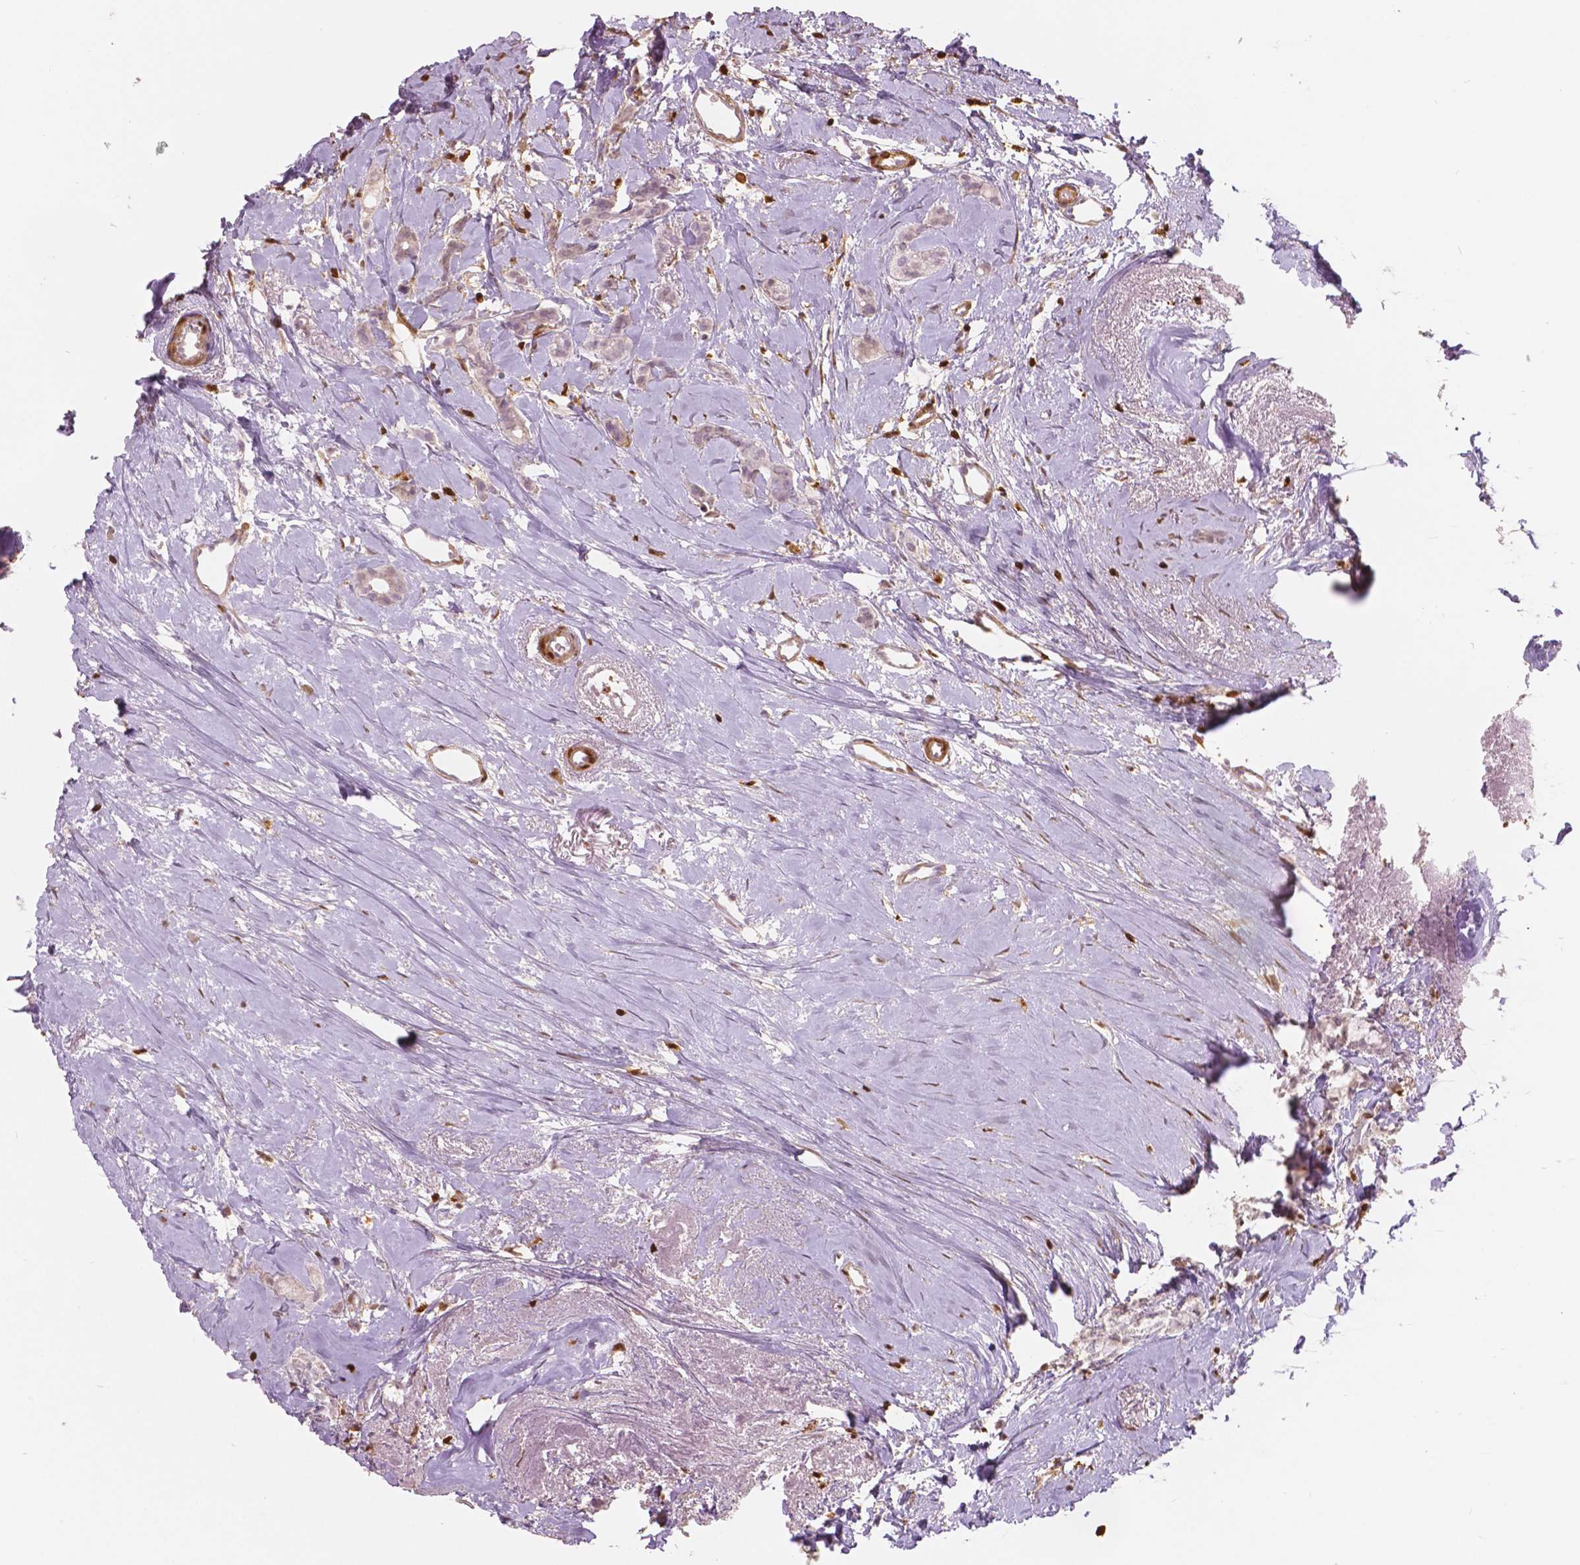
{"staining": {"intensity": "negative", "quantity": "none", "location": "none"}, "tissue": "breast cancer", "cell_type": "Tumor cells", "image_type": "cancer", "snomed": [{"axis": "morphology", "description": "Duct carcinoma"}, {"axis": "topography", "description": "Breast"}], "caption": "Breast cancer (invasive ductal carcinoma) was stained to show a protein in brown. There is no significant staining in tumor cells. Brightfield microscopy of immunohistochemistry (IHC) stained with DAB (brown) and hematoxylin (blue), captured at high magnification.", "gene": "S100A4", "patient": {"sex": "female", "age": 40}}